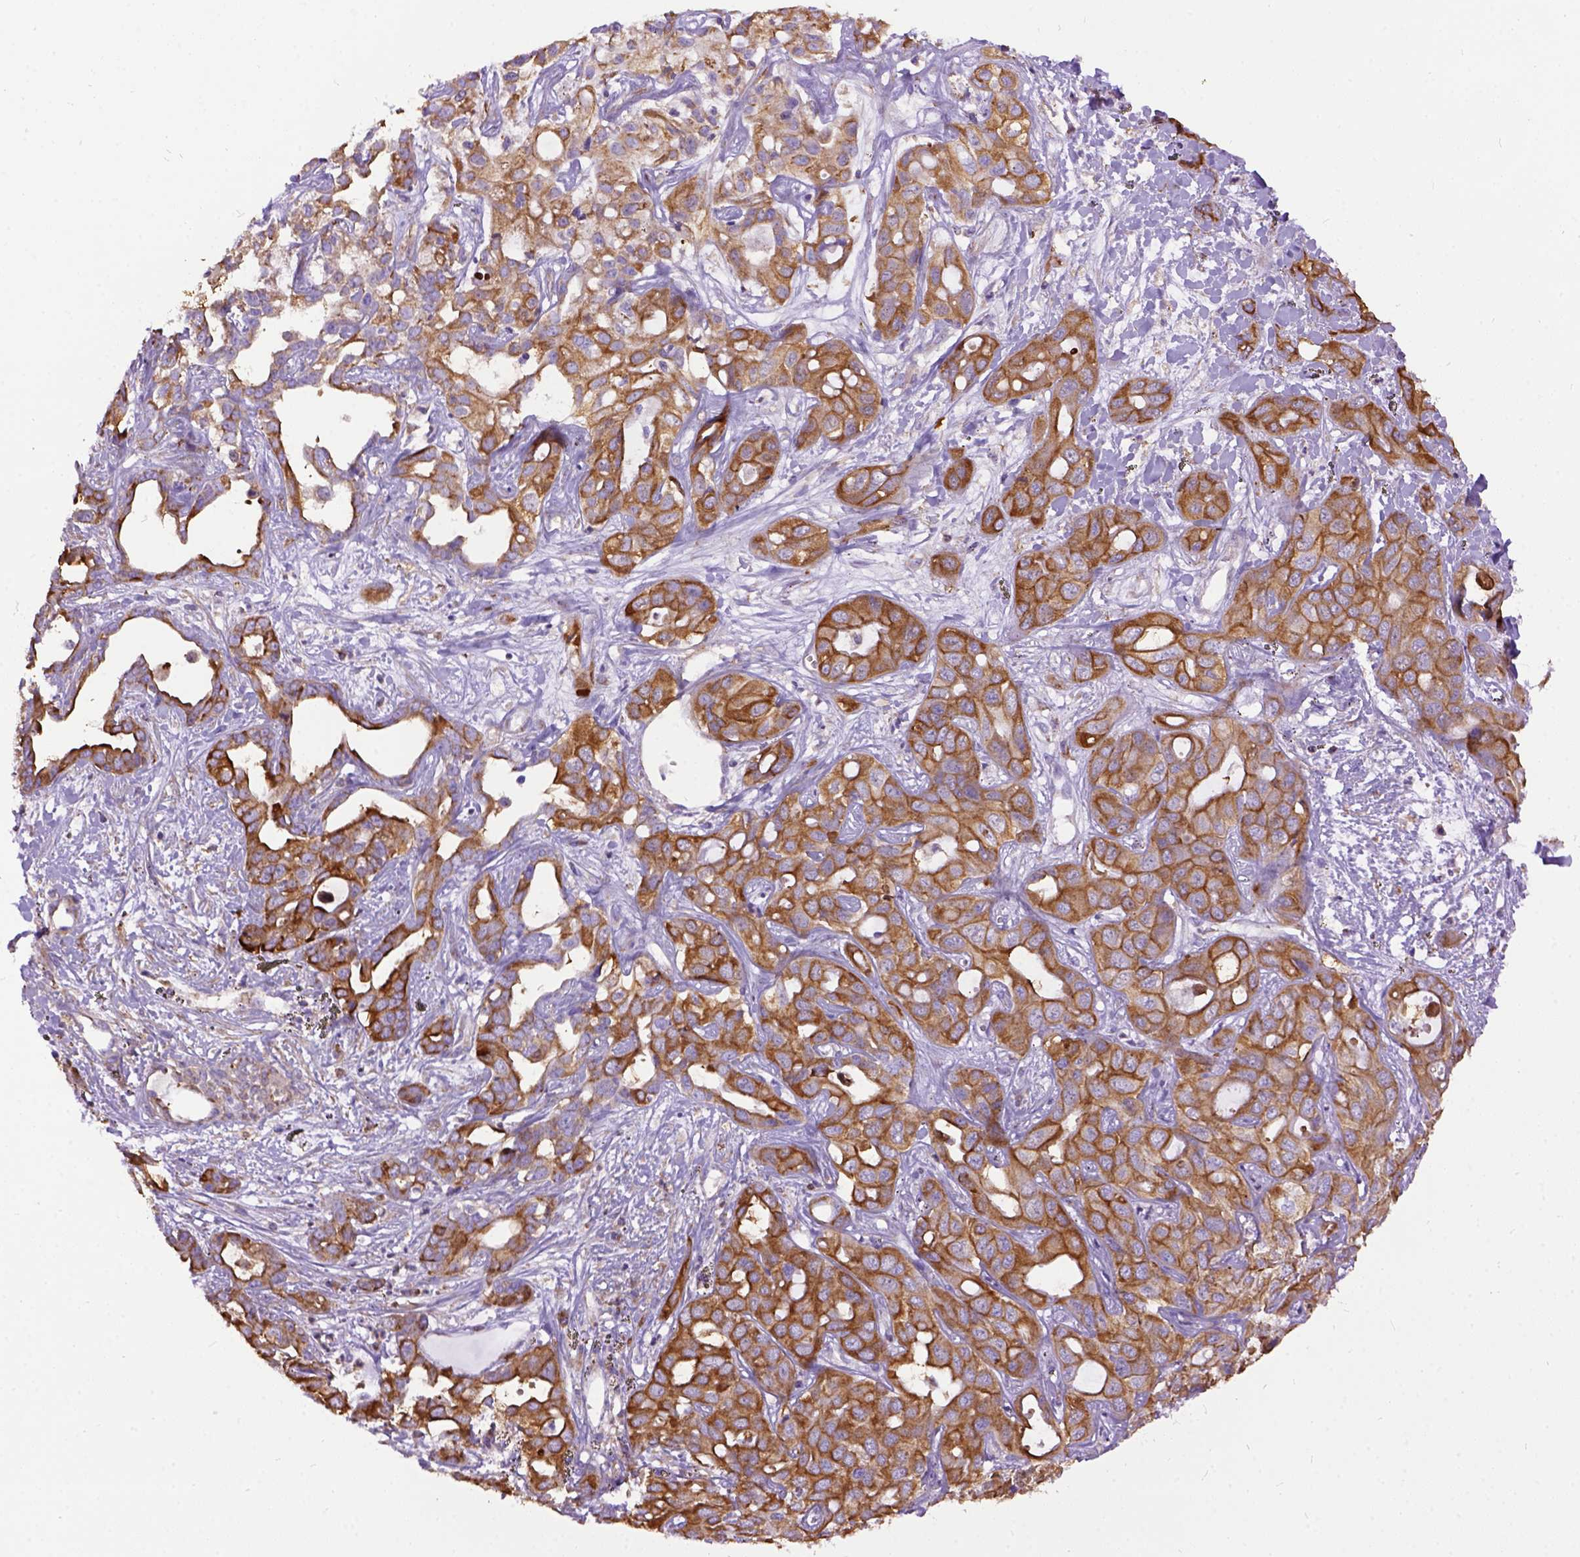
{"staining": {"intensity": "moderate", "quantity": ">75%", "location": "cytoplasmic/membranous"}, "tissue": "liver cancer", "cell_type": "Tumor cells", "image_type": "cancer", "snomed": [{"axis": "morphology", "description": "Cholangiocarcinoma"}, {"axis": "topography", "description": "Liver"}], "caption": "Tumor cells exhibit moderate cytoplasmic/membranous expression in approximately >75% of cells in liver cancer (cholangiocarcinoma).", "gene": "MVP", "patient": {"sex": "female", "age": 60}}